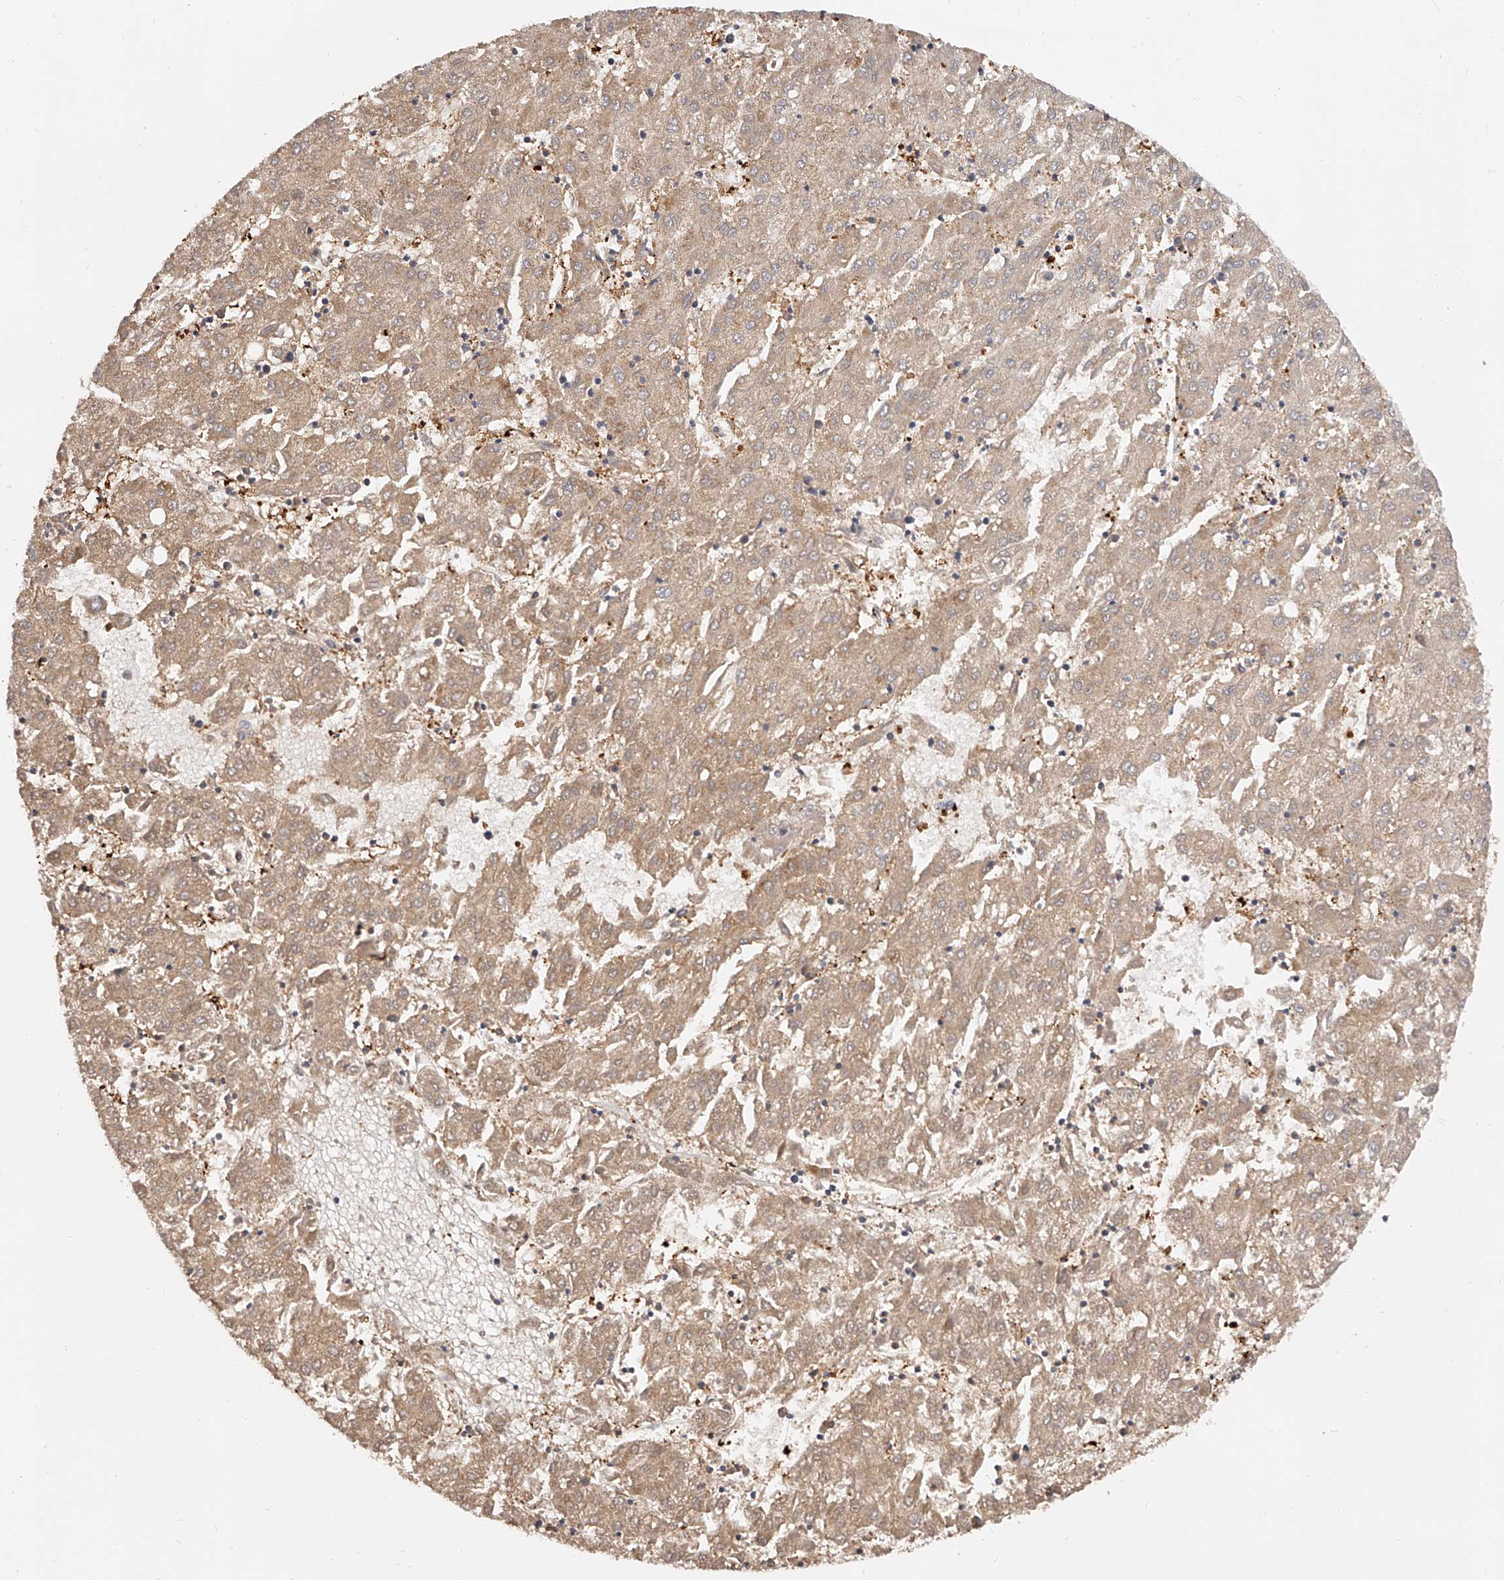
{"staining": {"intensity": "moderate", "quantity": ">75%", "location": "cytoplasmic/membranous"}, "tissue": "liver cancer", "cell_type": "Tumor cells", "image_type": "cancer", "snomed": [{"axis": "morphology", "description": "Carcinoma, Hepatocellular, NOS"}, {"axis": "topography", "description": "Liver"}], "caption": "Human liver cancer (hepatocellular carcinoma) stained with a brown dye shows moderate cytoplasmic/membranous positive positivity in about >75% of tumor cells.", "gene": "LAP3", "patient": {"sex": "male", "age": 72}}